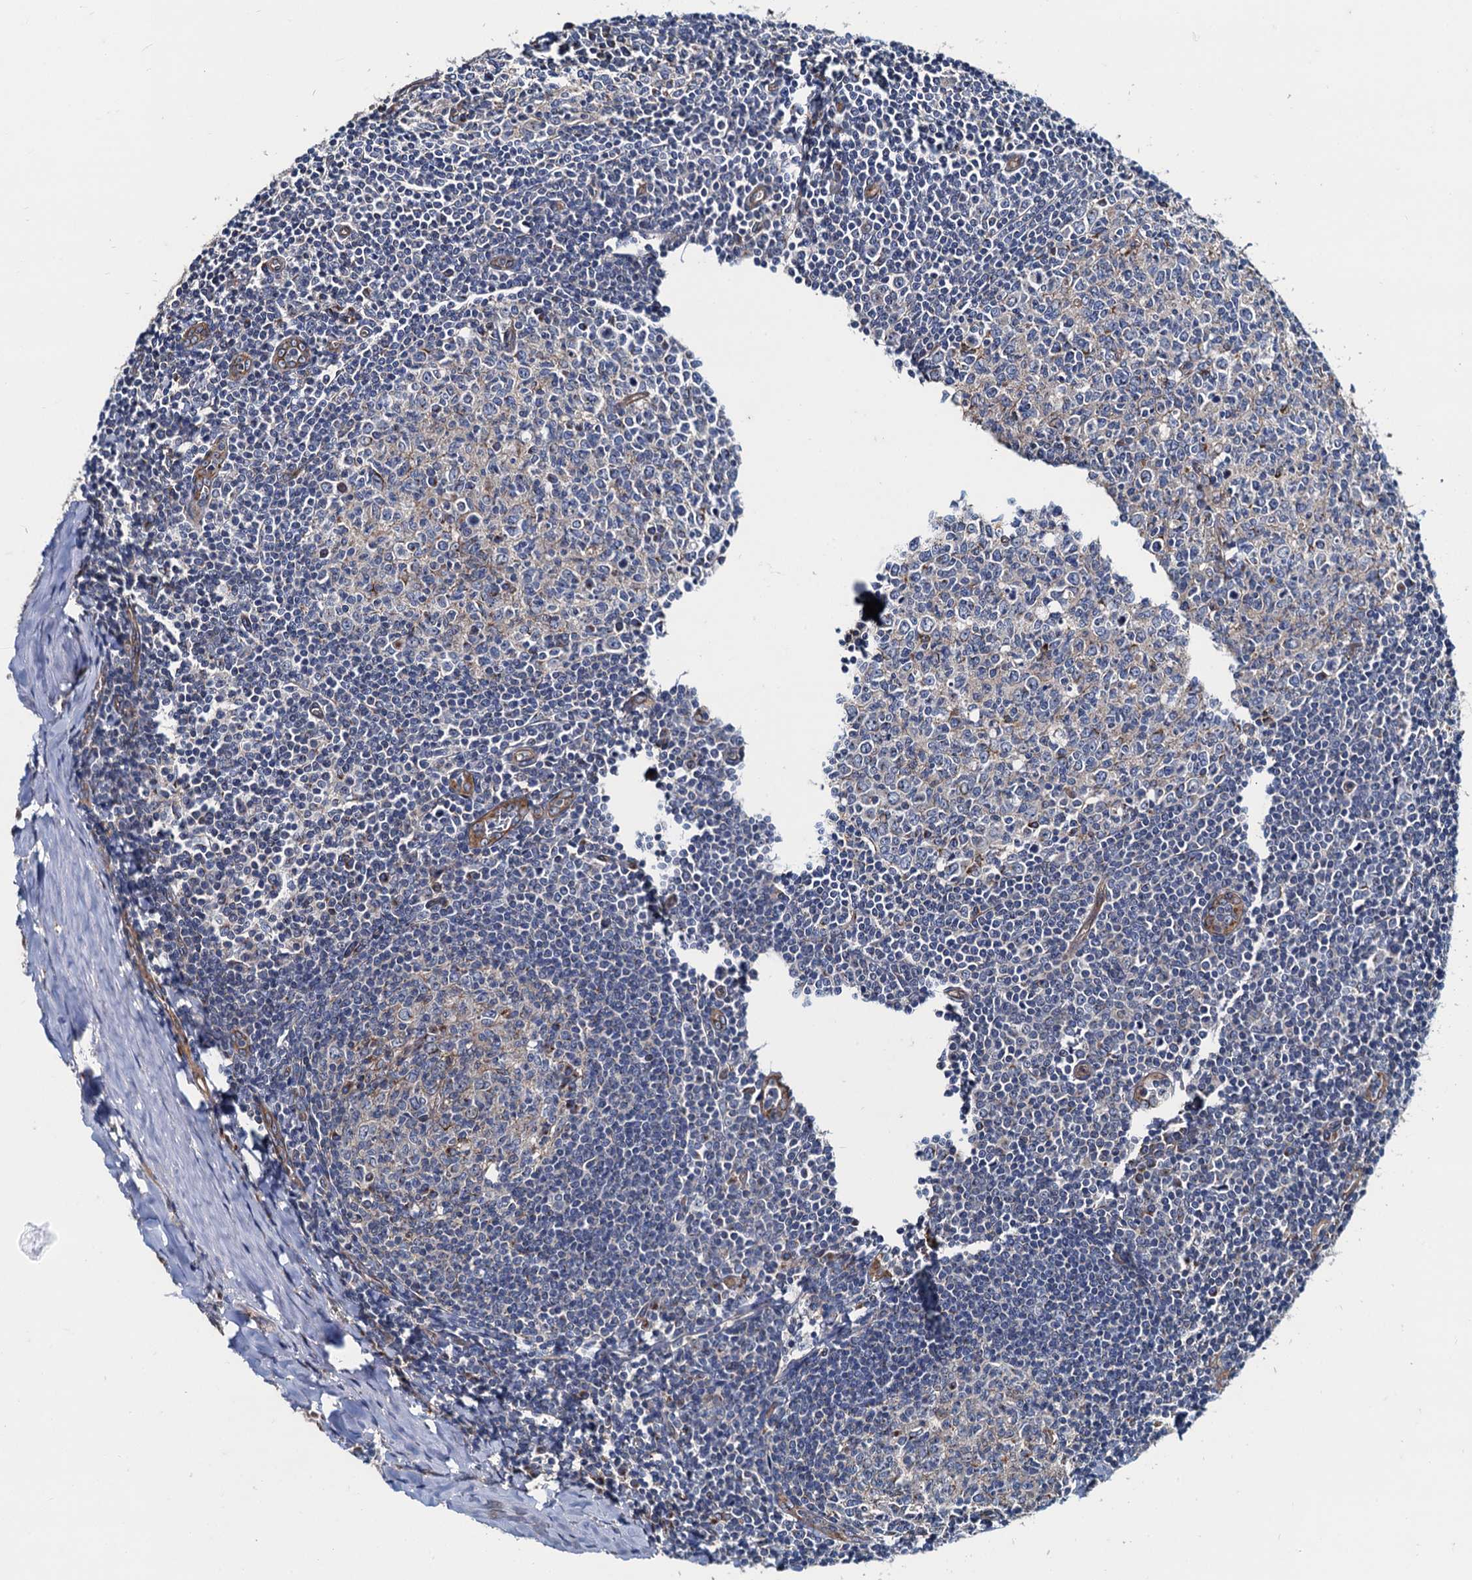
{"staining": {"intensity": "moderate", "quantity": "<25%", "location": "cytoplasmic/membranous"}, "tissue": "tonsil", "cell_type": "Germinal center cells", "image_type": "normal", "snomed": [{"axis": "morphology", "description": "Normal tissue, NOS"}, {"axis": "topography", "description": "Tonsil"}], "caption": "Germinal center cells demonstrate moderate cytoplasmic/membranous expression in approximately <25% of cells in benign tonsil. (DAB (3,3'-diaminobenzidine) IHC, brown staining for protein, blue staining for nuclei).", "gene": "NGRN", "patient": {"sex": "male", "age": 27}}